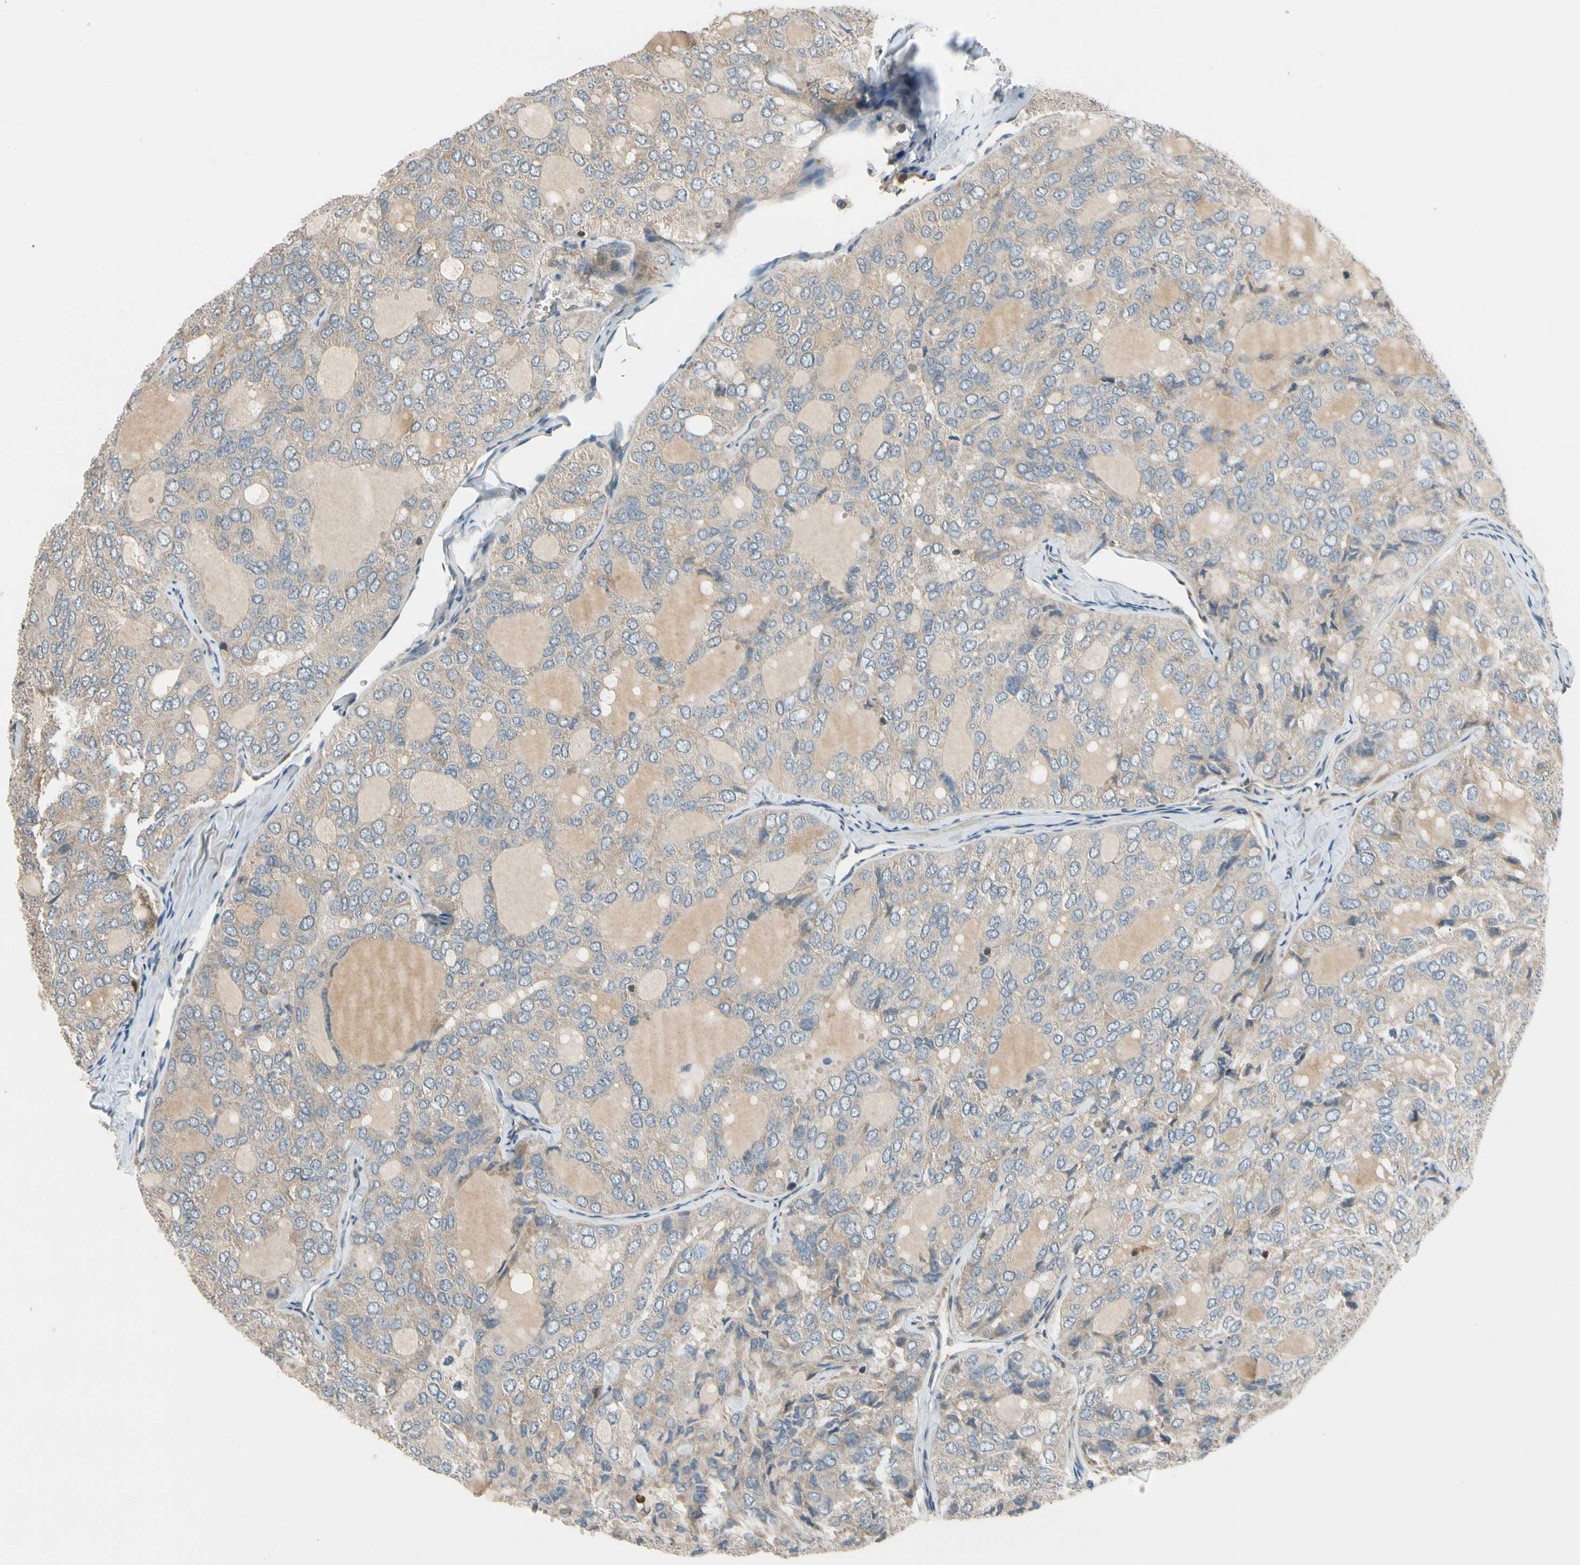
{"staining": {"intensity": "weak", "quantity": "25%-75%", "location": "cytoplasmic/membranous"}, "tissue": "thyroid cancer", "cell_type": "Tumor cells", "image_type": "cancer", "snomed": [{"axis": "morphology", "description": "Follicular adenoma carcinoma, NOS"}, {"axis": "topography", "description": "Thyroid gland"}], "caption": "Protein staining by immunohistochemistry (IHC) exhibits weak cytoplasmic/membranous expression in approximately 25%-75% of tumor cells in thyroid follicular adenoma carcinoma.", "gene": "MST1R", "patient": {"sex": "male", "age": 75}}